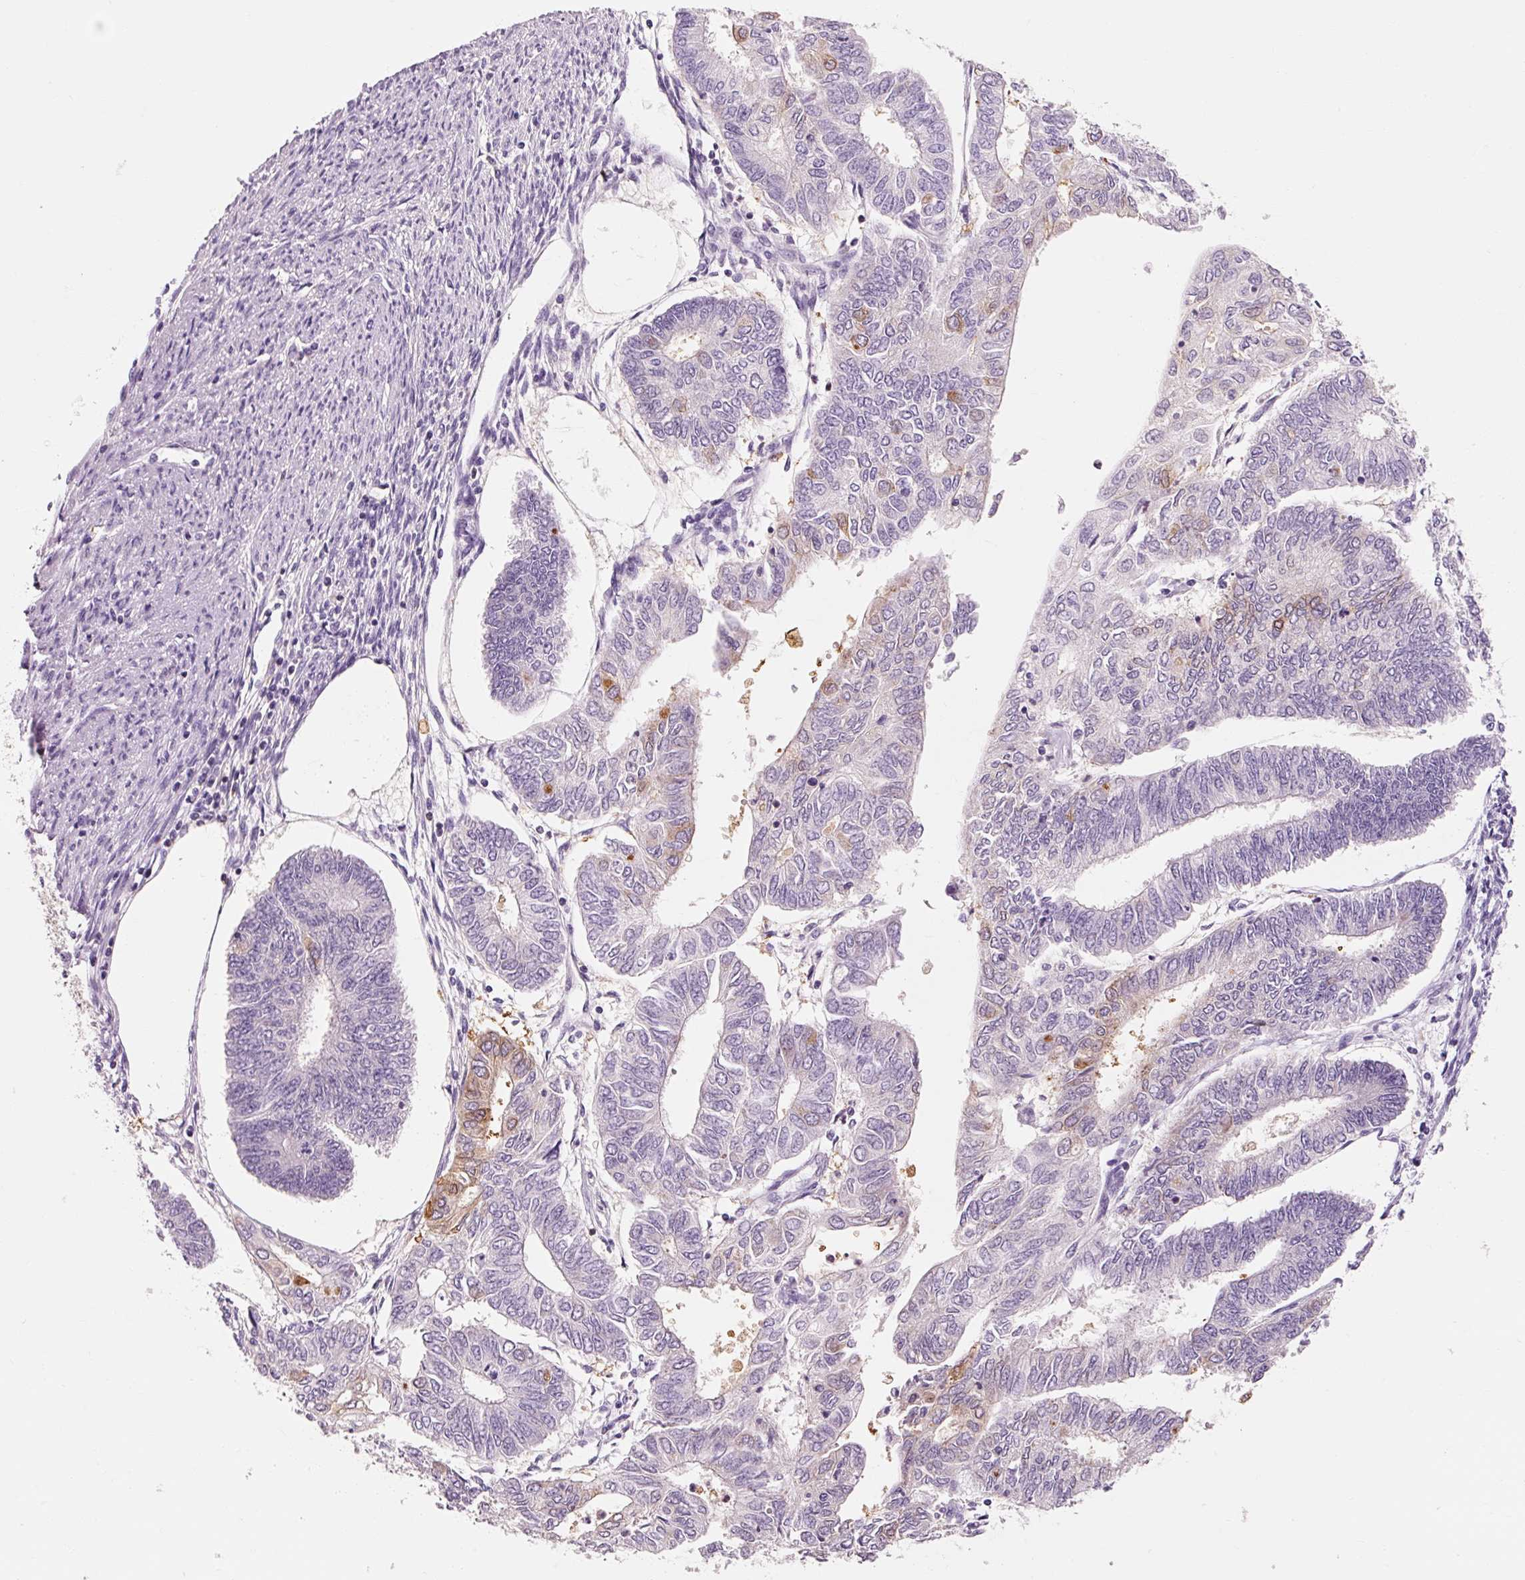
{"staining": {"intensity": "weak", "quantity": "<25%", "location": "cytoplasmic/membranous"}, "tissue": "endometrial cancer", "cell_type": "Tumor cells", "image_type": "cancer", "snomed": [{"axis": "morphology", "description": "Adenocarcinoma, NOS"}, {"axis": "topography", "description": "Endometrium"}], "caption": "Immunohistochemical staining of human endometrial cancer (adenocarcinoma) exhibits no significant positivity in tumor cells.", "gene": "OR8K1", "patient": {"sex": "female", "age": 68}}